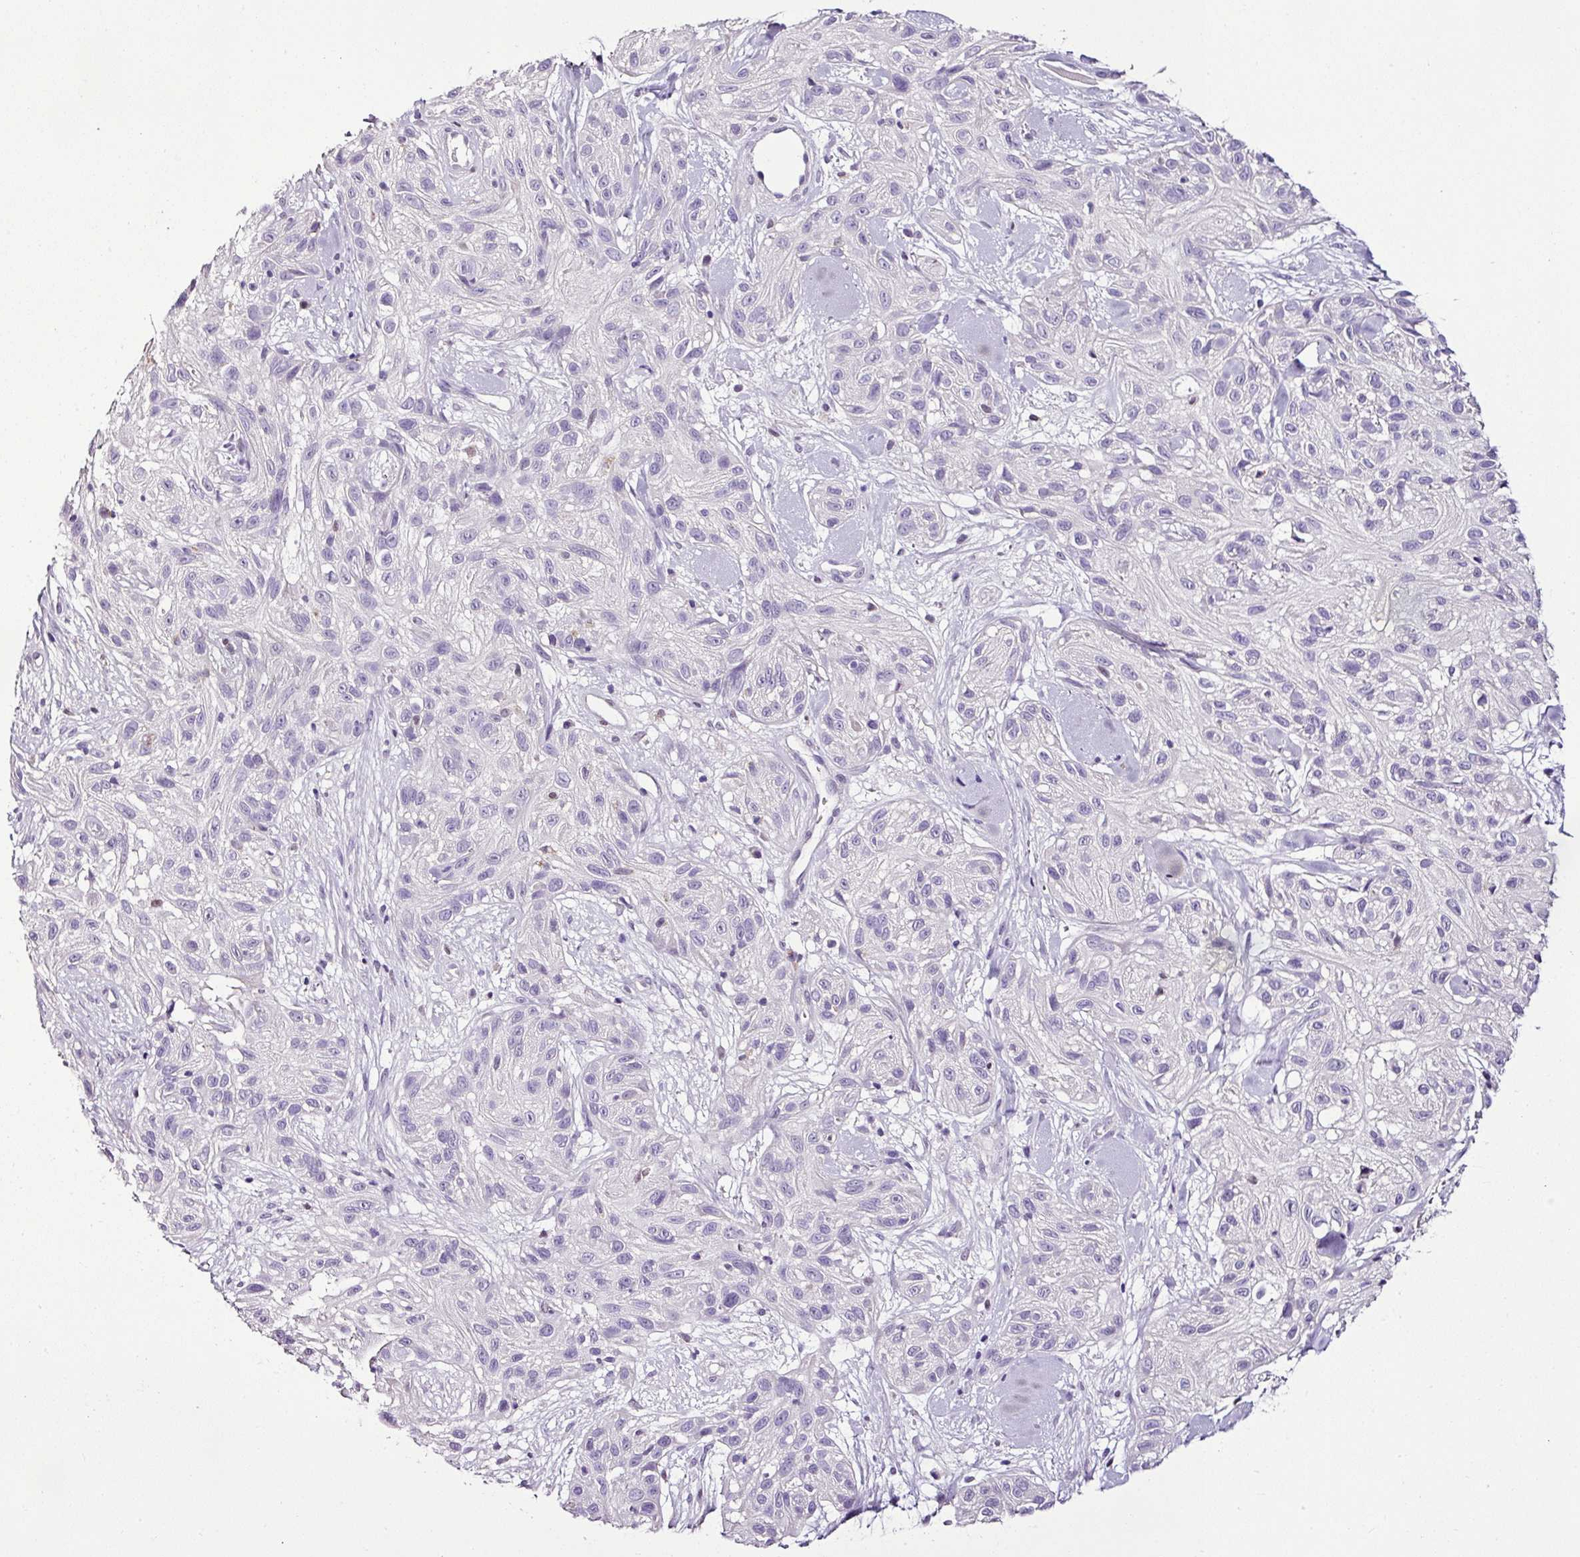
{"staining": {"intensity": "negative", "quantity": "none", "location": "none"}, "tissue": "skin cancer", "cell_type": "Tumor cells", "image_type": "cancer", "snomed": [{"axis": "morphology", "description": "Squamous cell carcinoma, NOS"}, {"axis": "topography", "description": "Skin"}], "caption": "The image shows no staining of tumor cells in squamous cell carcinoma (skin).", "gene": "ESR1", "patient": {"sex": "male", "age": 82}}